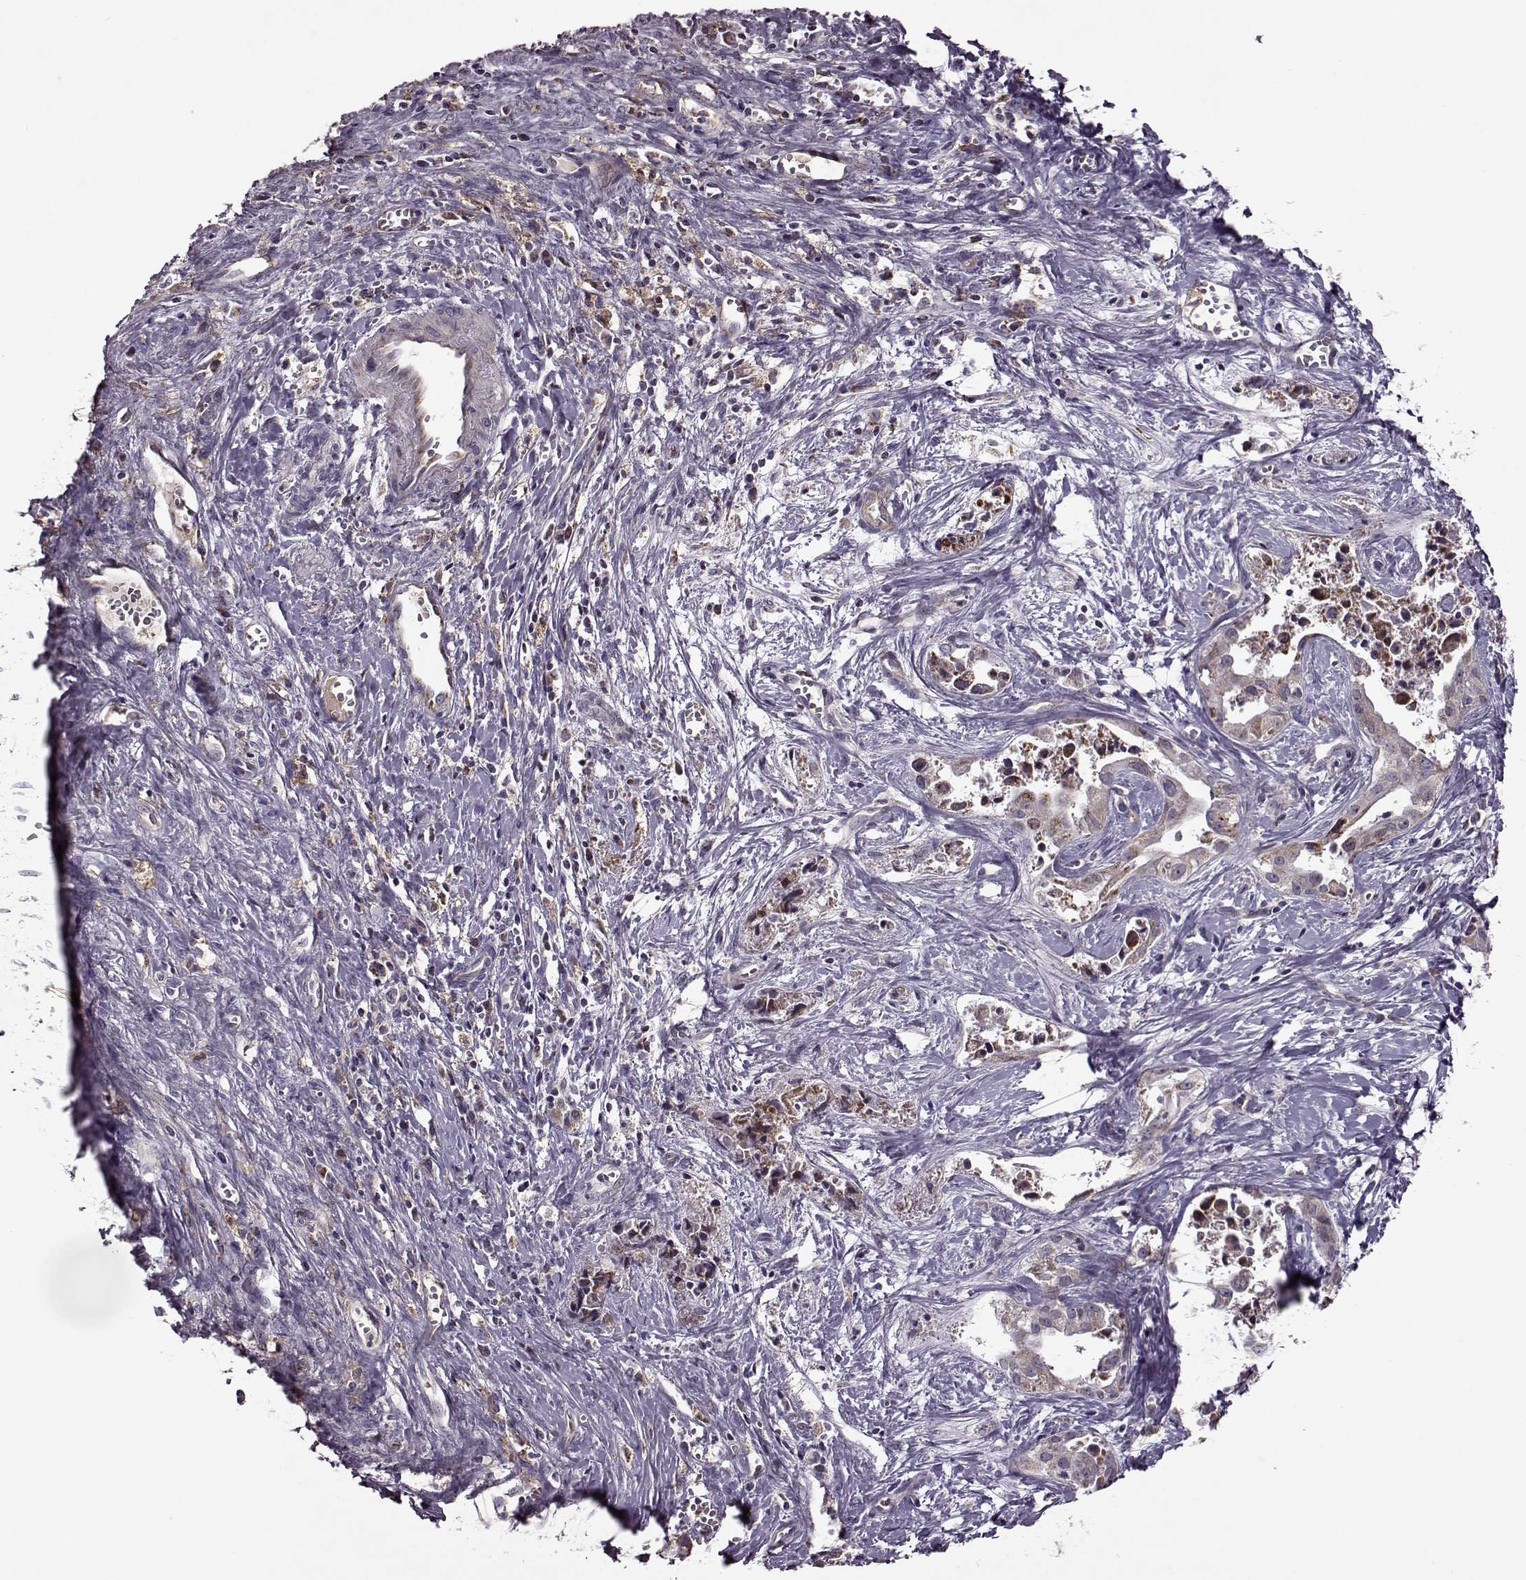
{"staining": {"intensity": "moderate", "quantity": "25%-75%", "location": "cytoplasmic/membranous"}, "tissue": "liver cancer", "cell_type": "Tumor cells", "image_type": "cancer", "snomed": [{"axis": "morphology", "description": "Cholangiocarcinoma"}, {"axis": "topography", "description": "Liver"}], "caption": "DAB (3,3'-diaminobenzidine) immunohistochemical staining of liver cholangiocarcinoma reveals moderate cytoplasmic/membranous protein positivity in approximately 25%-75% of tumor cells.", "gene": "MTSS1", "patient": {"sex": "female", "age": 65}}